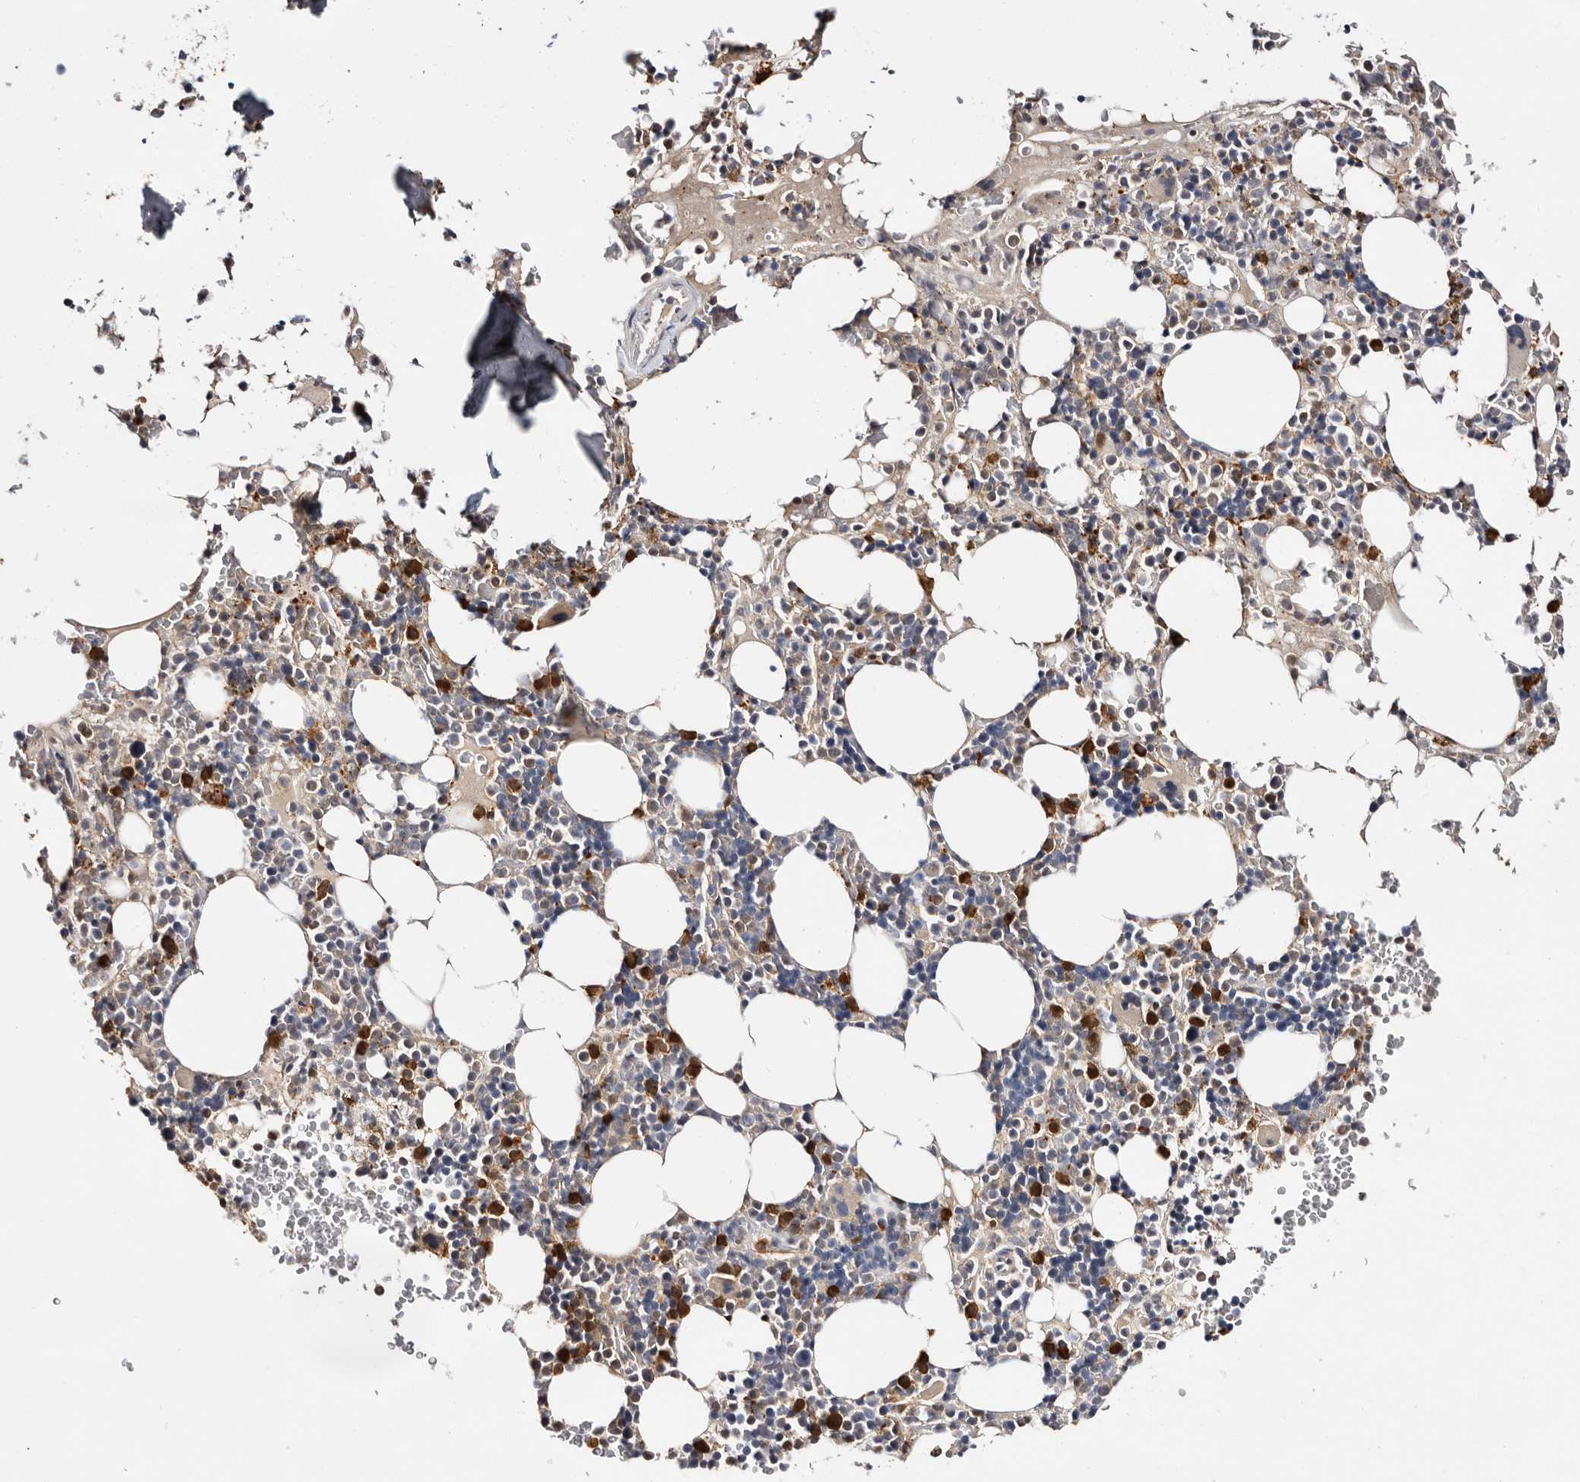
{"staining": {"intensity": "strong", "quantity": "<25%", "location": "cytoplasmic/membranous"}, "tissue": "bone marrow", "cell_type": "Hematopoietic cells", "image_type": "normal", "snomed": [{"axis": "morphology", "description": "Normal tissue, NOS"}, {"axis": "topography", "description": "Bone marrow"}], "caption": "Hematopoietic cells show strong cytoplasmic/membranous expression in about <25% of cells in unremarkable bone marrow. The staining was performed using DAB, with brown indicating positive protein expression. Nuclei are stained blue with hematoxylin.", "gene": "TP53I3", "patient": {"sex": "male", "age": 58}}